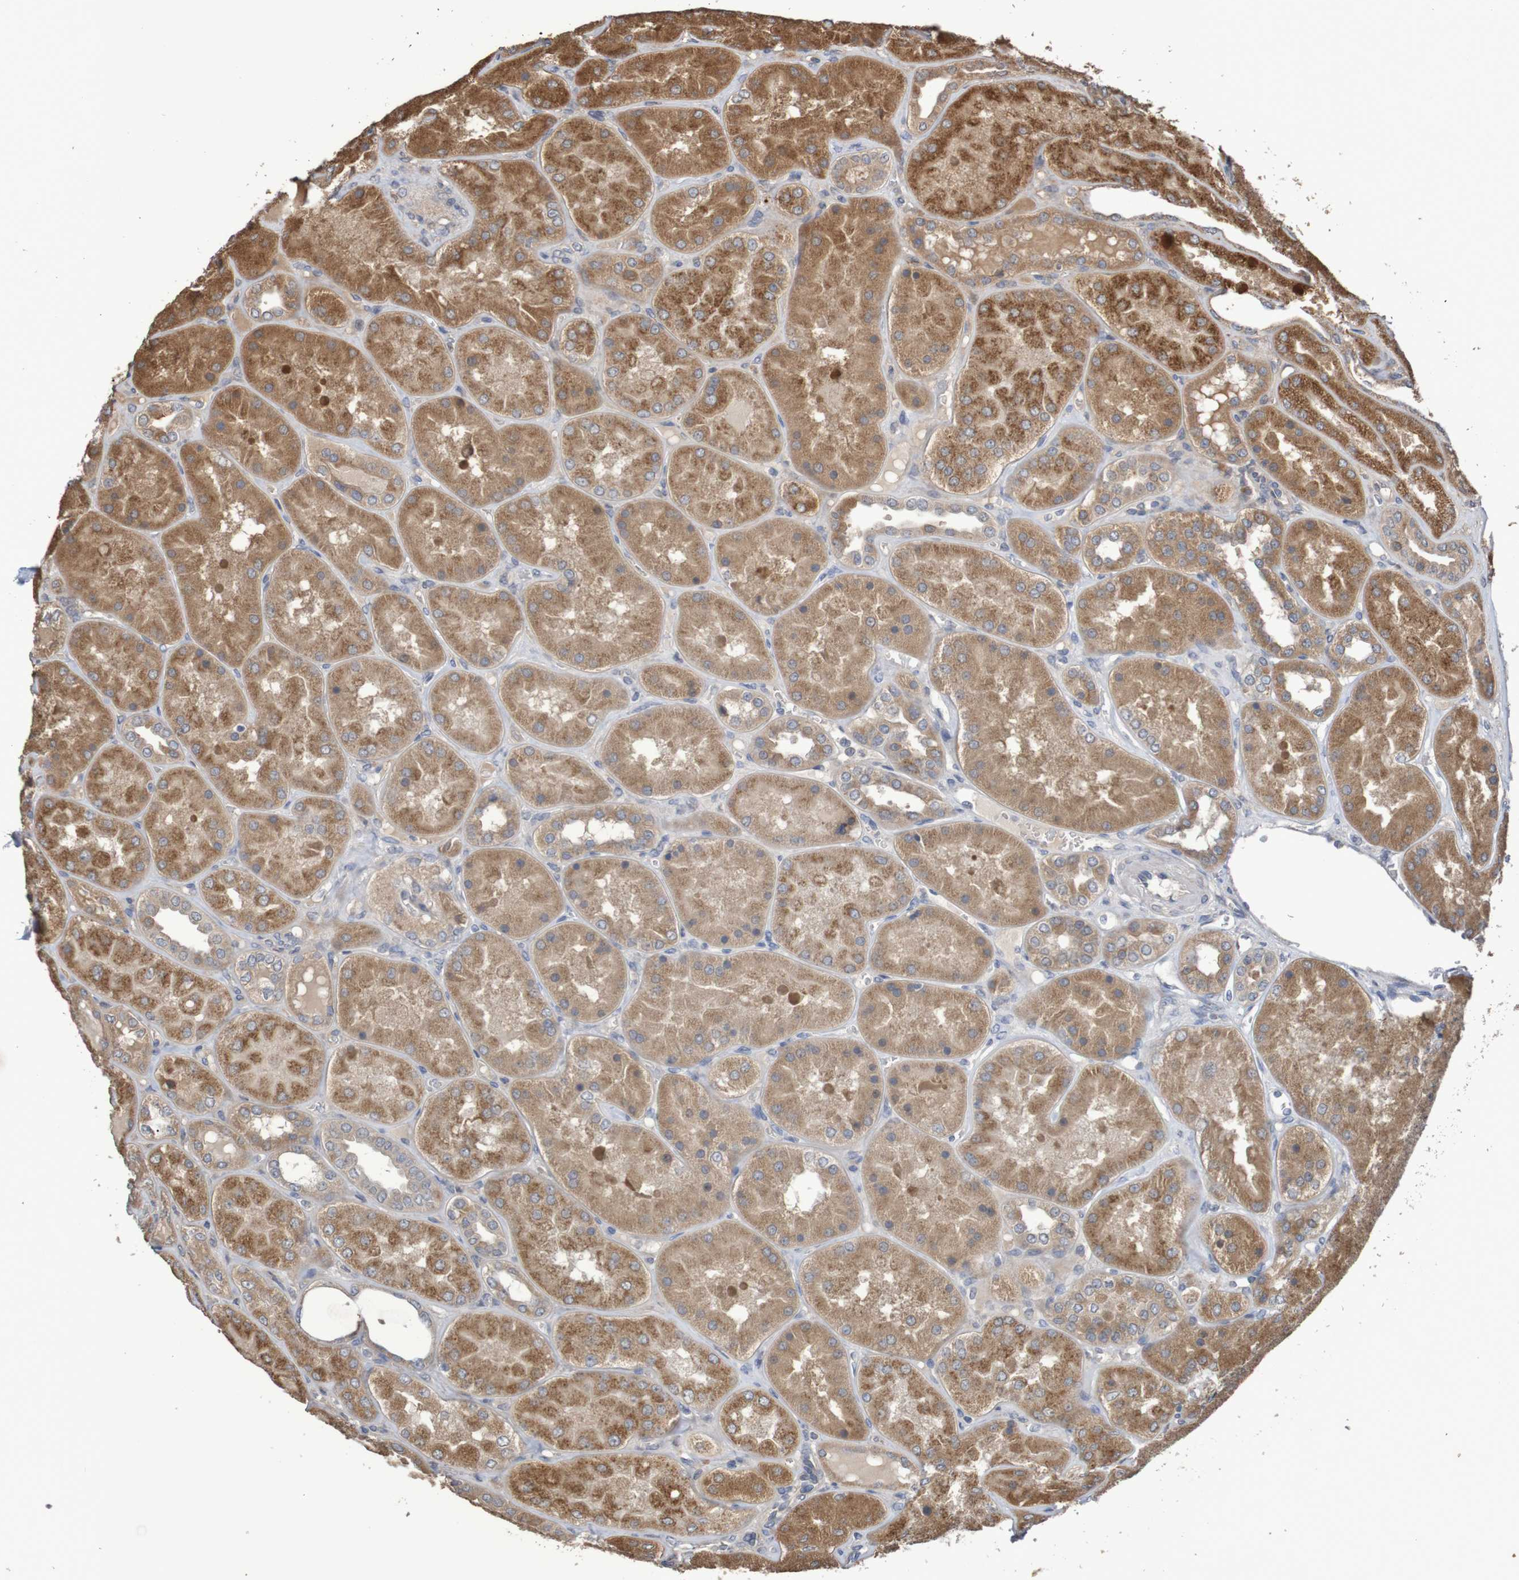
{"staining": {"intensity": "weak", "quantity": "25%-75%", "location": "cytoplasmic/membranous"}, "tissue": "kidney", "cell_type": "Cells in glomeruli", "image_type": "normal", "snomed": [{"axis": "morphology", "description": "Normal tissue, NOS"}, {"axis": "topography", "description": "Kidney"}], "caption": "IHC (DAB (3,3'-diaminobenzidine)) staining of unremarkable kidney exhibits weak cytoplasmic/membranous protein staining in approximately 25%-75% of cells in glomeruli.", "gene": "PHYH", "patient": {"sex": "female", "age": 56}}